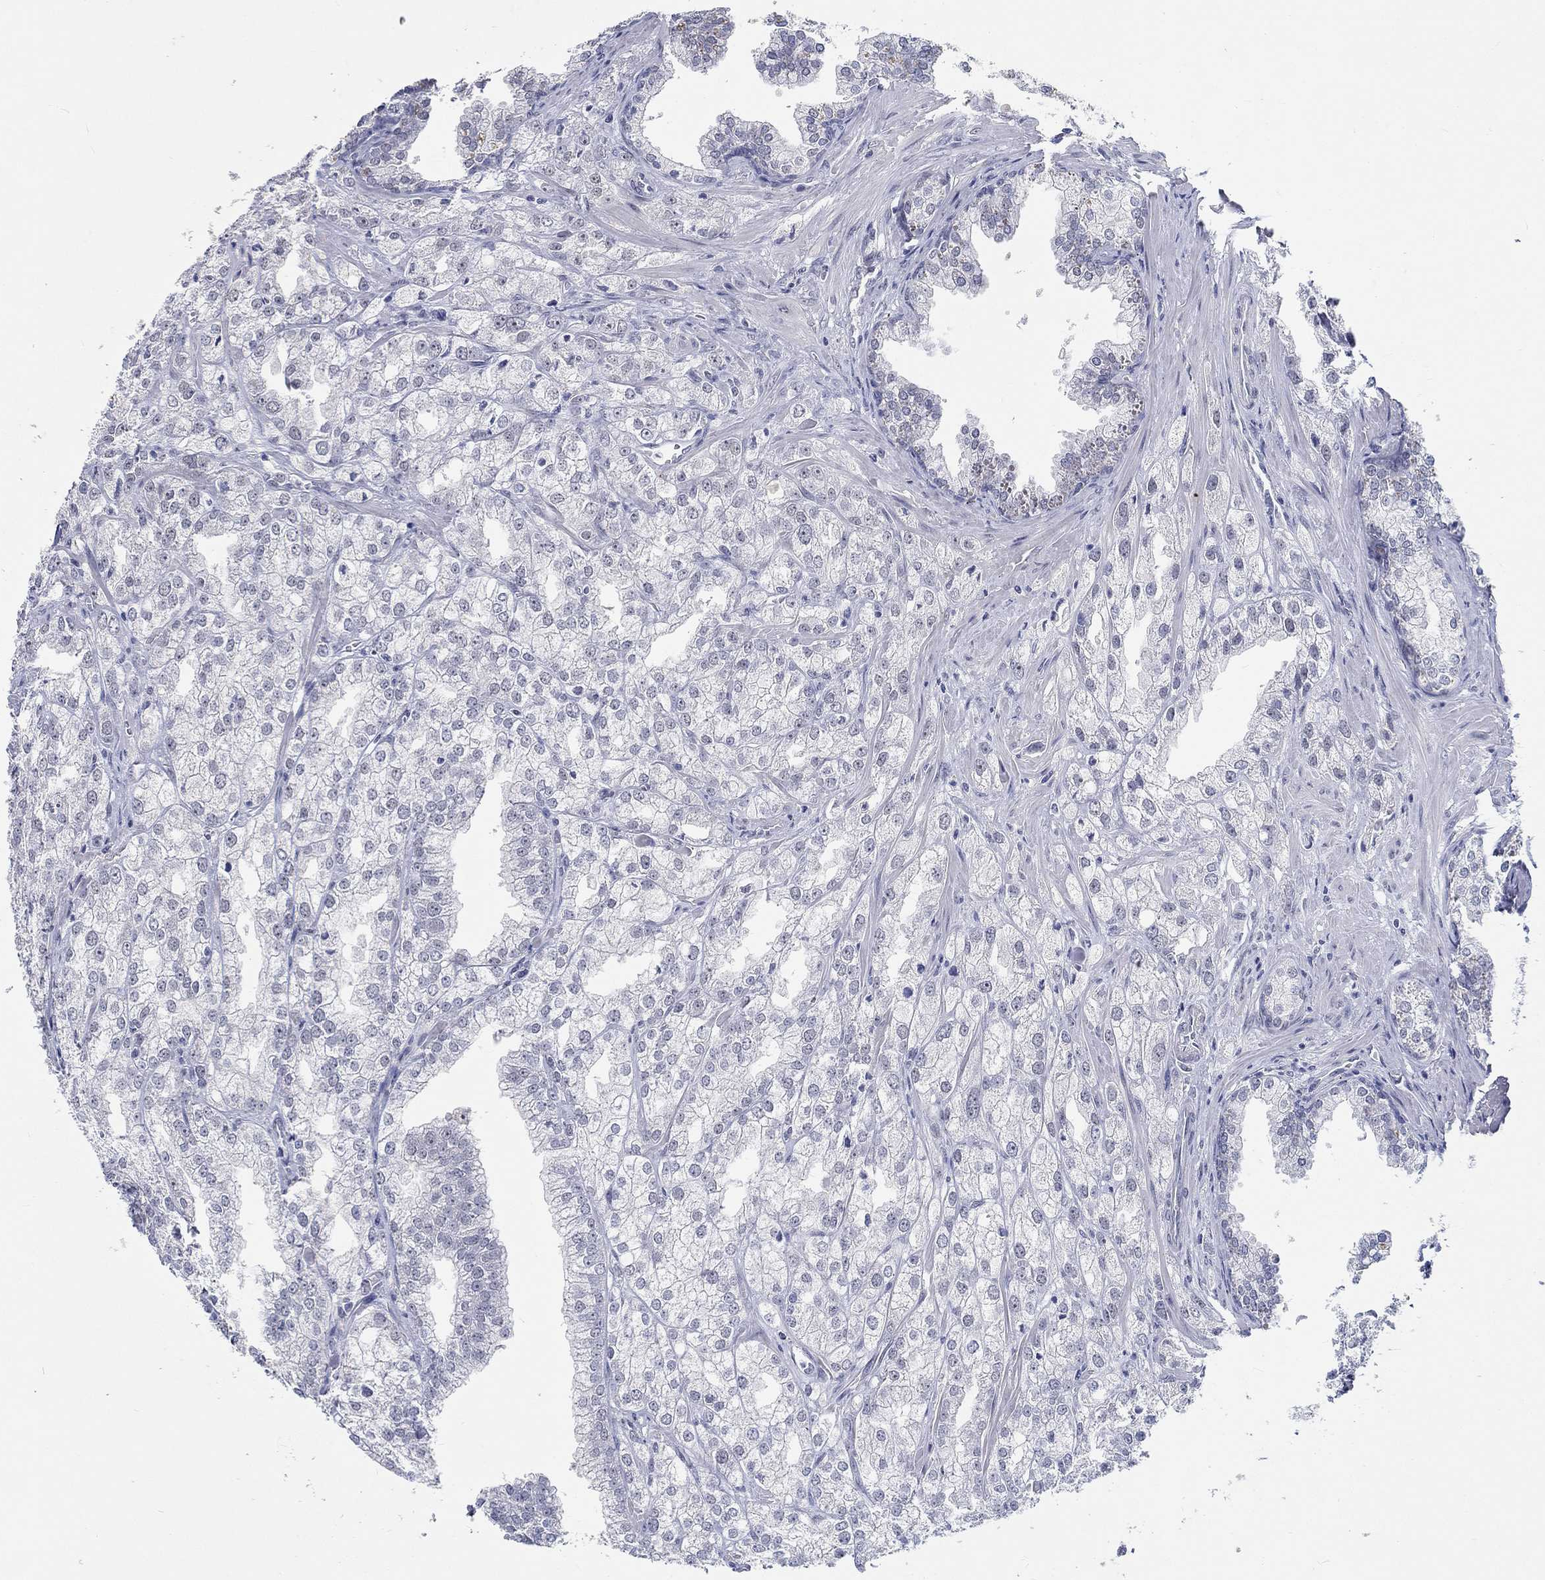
{"staining": {"intensity": "negative", "quantity": "none", "location": "none"}, "tissue": "prostate cancer", "cell_type": "Tumor cells", "image_type": "cancer", "snomed": [{"axis": "morphology", "description": "Adenocarcinoma, NOS"}, {"axis": "topography", "description": "Prostate"}], "caption": "This is a histopathology image of immunohistochemistry staining of prostate cancer, which shows no positivity in tumor cells. Nuclei are stained in blue.", "gene": "GRIN1", "patient": {"sex": "male", "age": 70}}